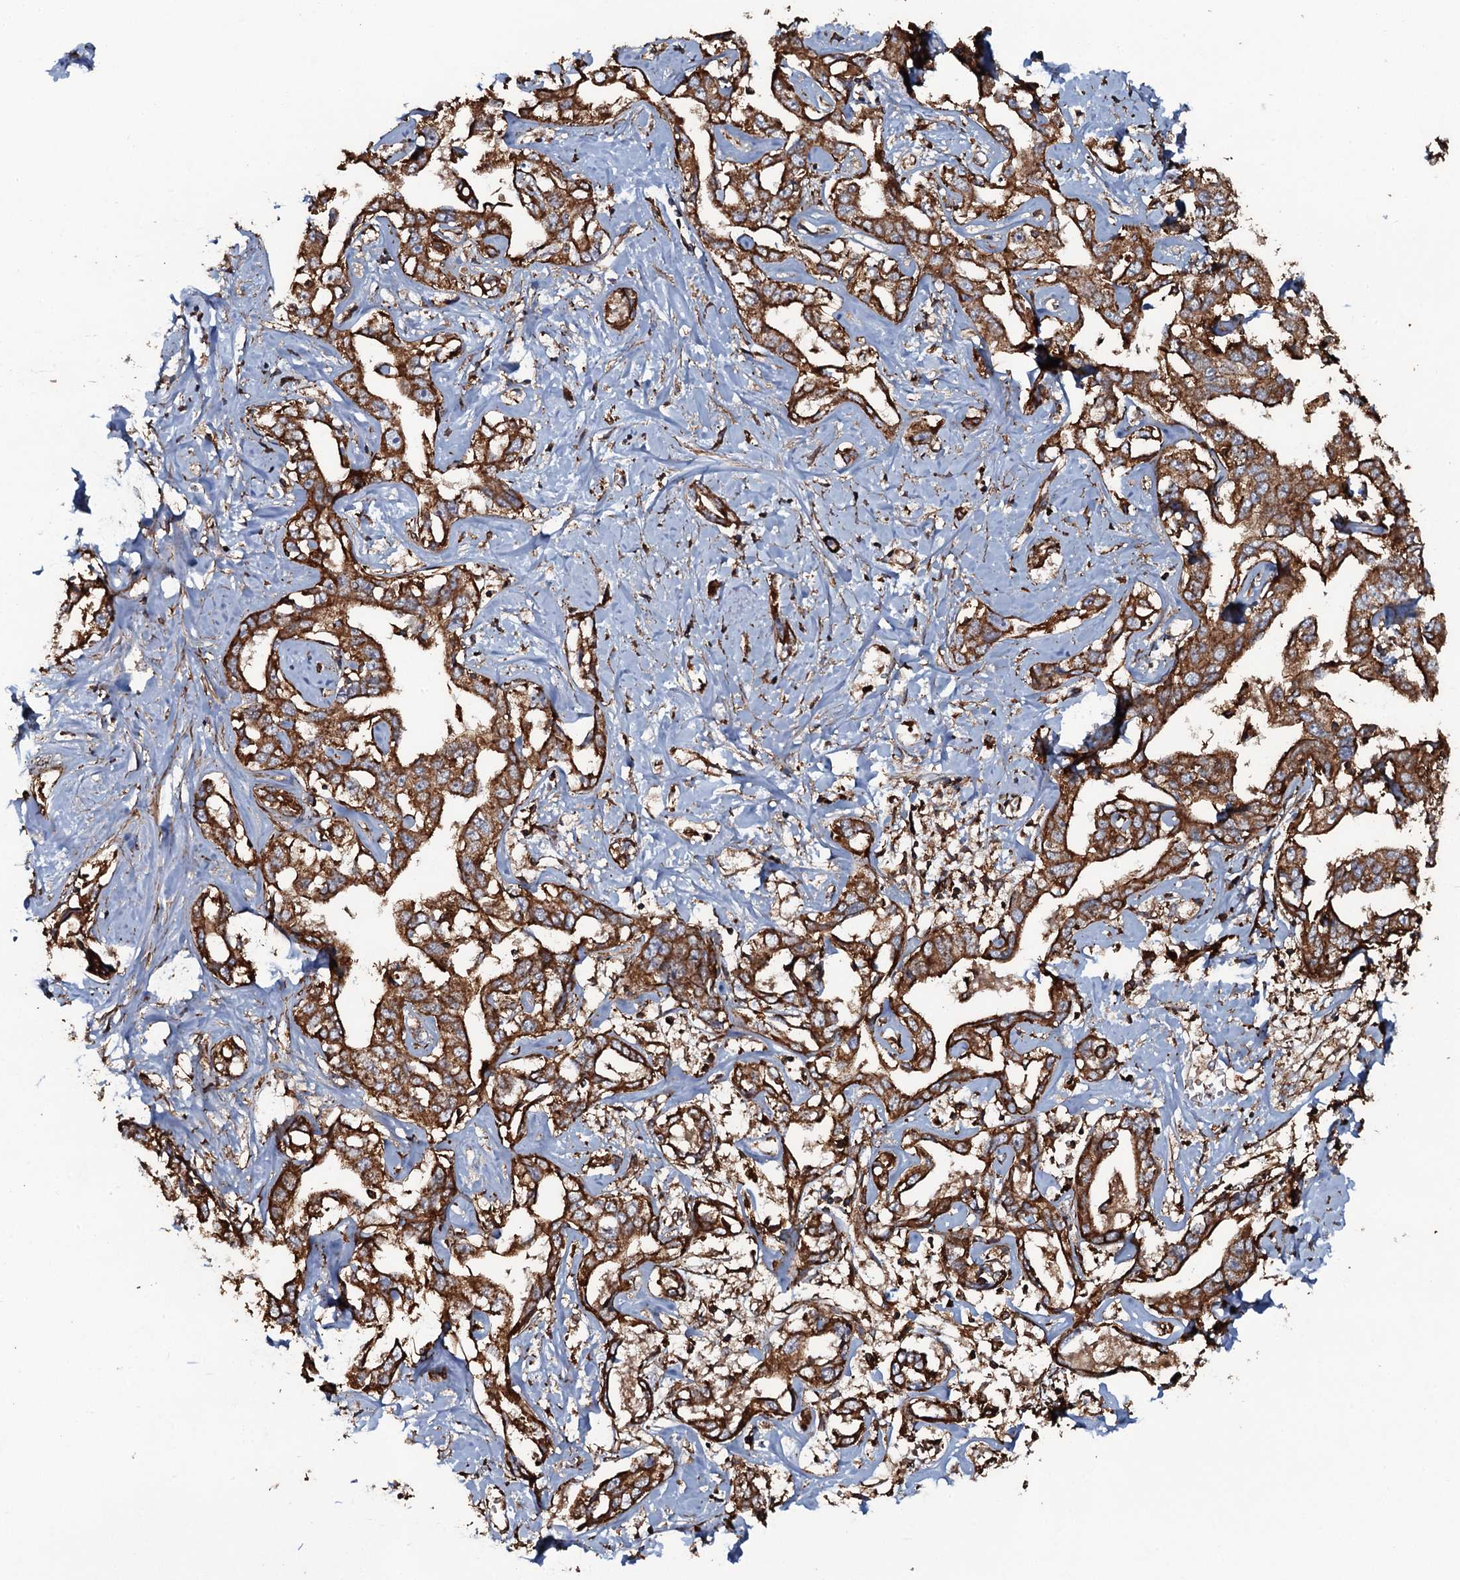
{"staining": {"intensity": "strong", "quantity": ">75%", "location": "cytoplasmic/membranous"}, "tissue": "liver cancer", "cell_type": "Tumor cells", "image_type": "cancer", "snomed": [{"axis": "morphology", "description": "Cholangiocarcinoma"}, {"axis": "topography", "description": "Liver"}], "caption": "Cholangiocarcinoma (liver) stained for a protein shows strong cytoplasmic/membranous positivity in tumor cells.", "gene": "VWA8", "patient": {"sex": "male", "age": 59}}